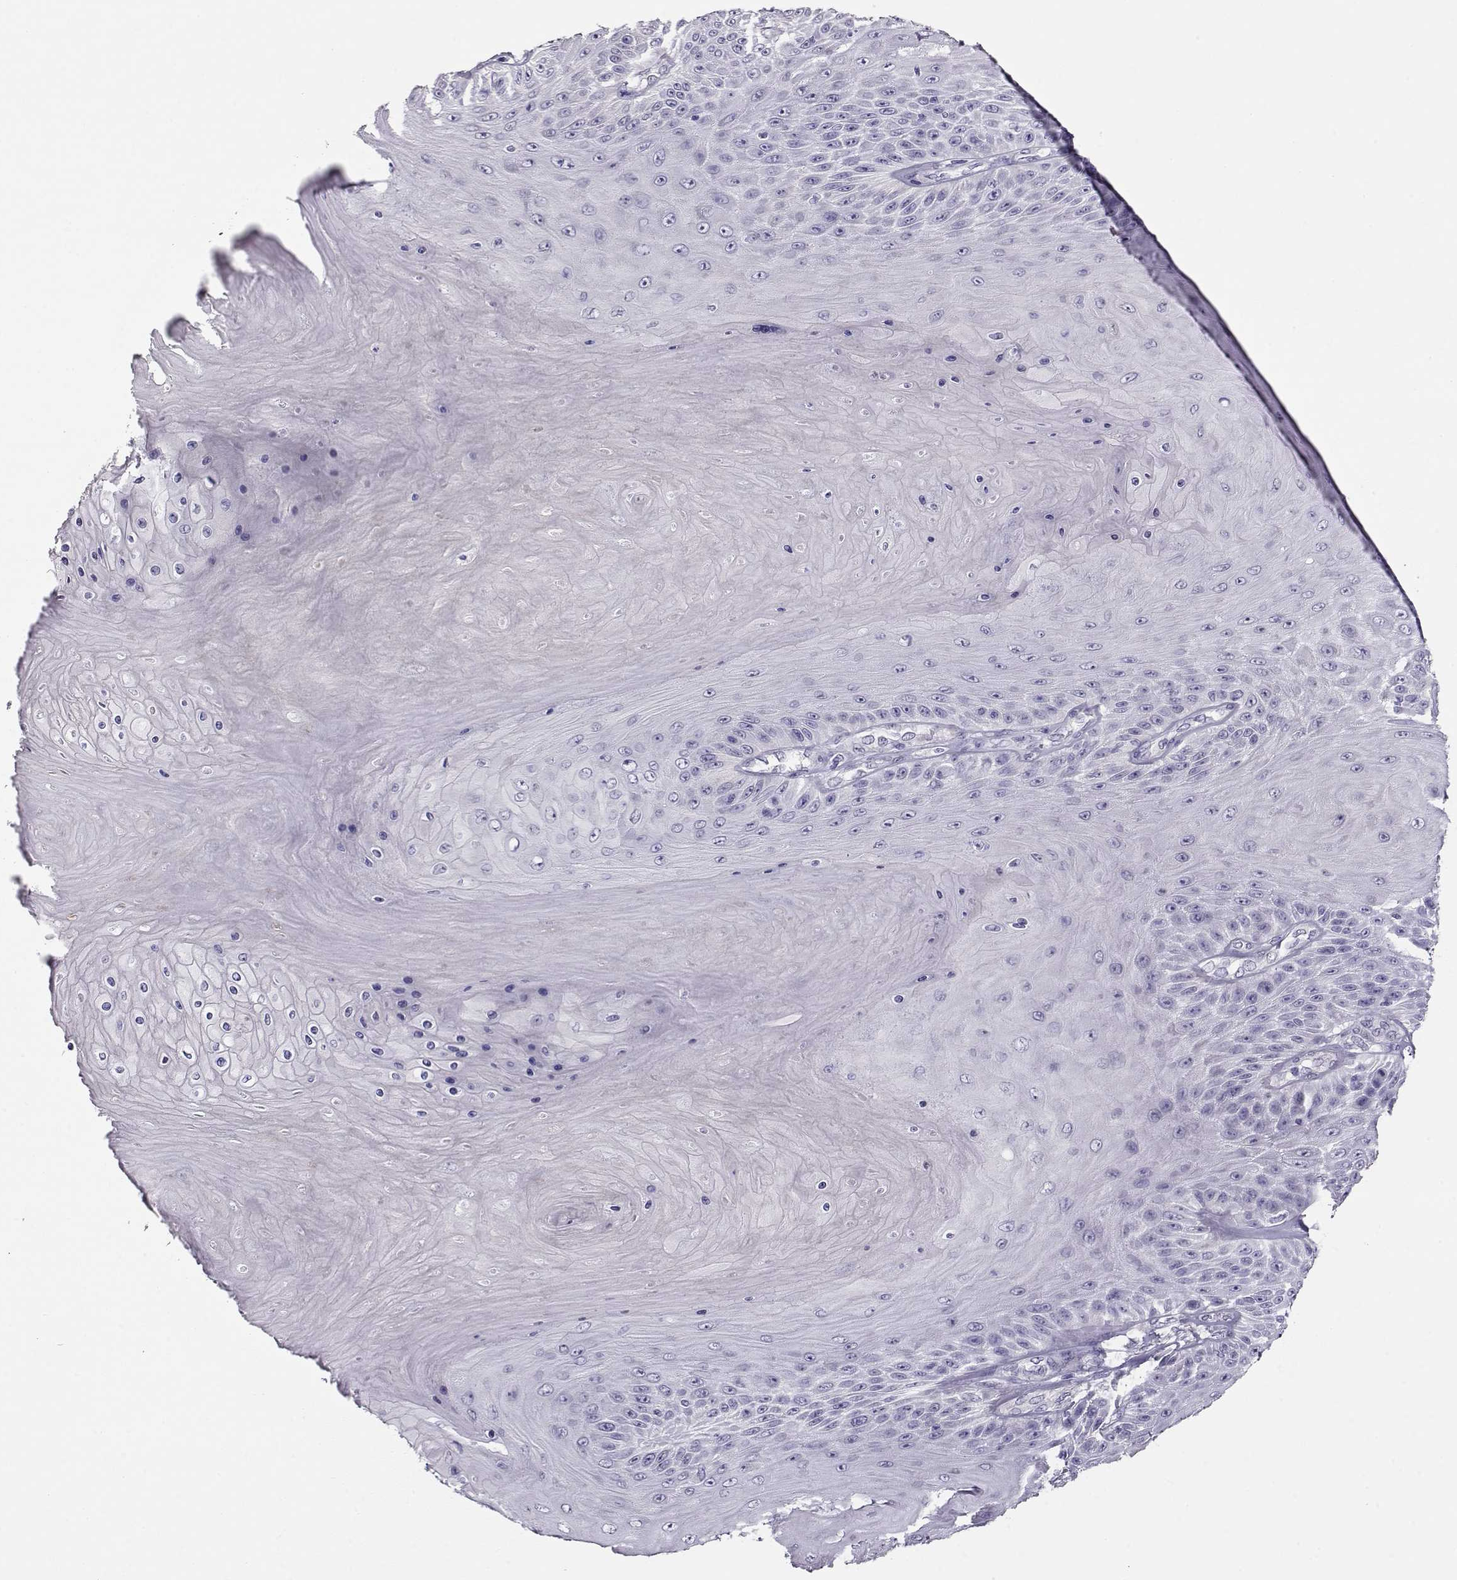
{"staining": {"intensity": "negative", "quantity": "none", "location": "none"}, "tissue": "skin cancer", "cell_type": "Tumor cells", "image_type": "cancer", "snomed": [{"axis": "morphology", "description": "Squamous cell carcinoma, NOS"}, {"axis": "topography", "description": "Skin"}], "caption": "The histopathology image displays no significant staining in tumor cells of skin cancer. The staining was performed using DAB to visualize the protein expression in brown, while the nuclei were stained in blue with hematoxylin (Magnification: 20x).", "gene": "CCR8", "patient": {"sex": "male", "age": 62}}